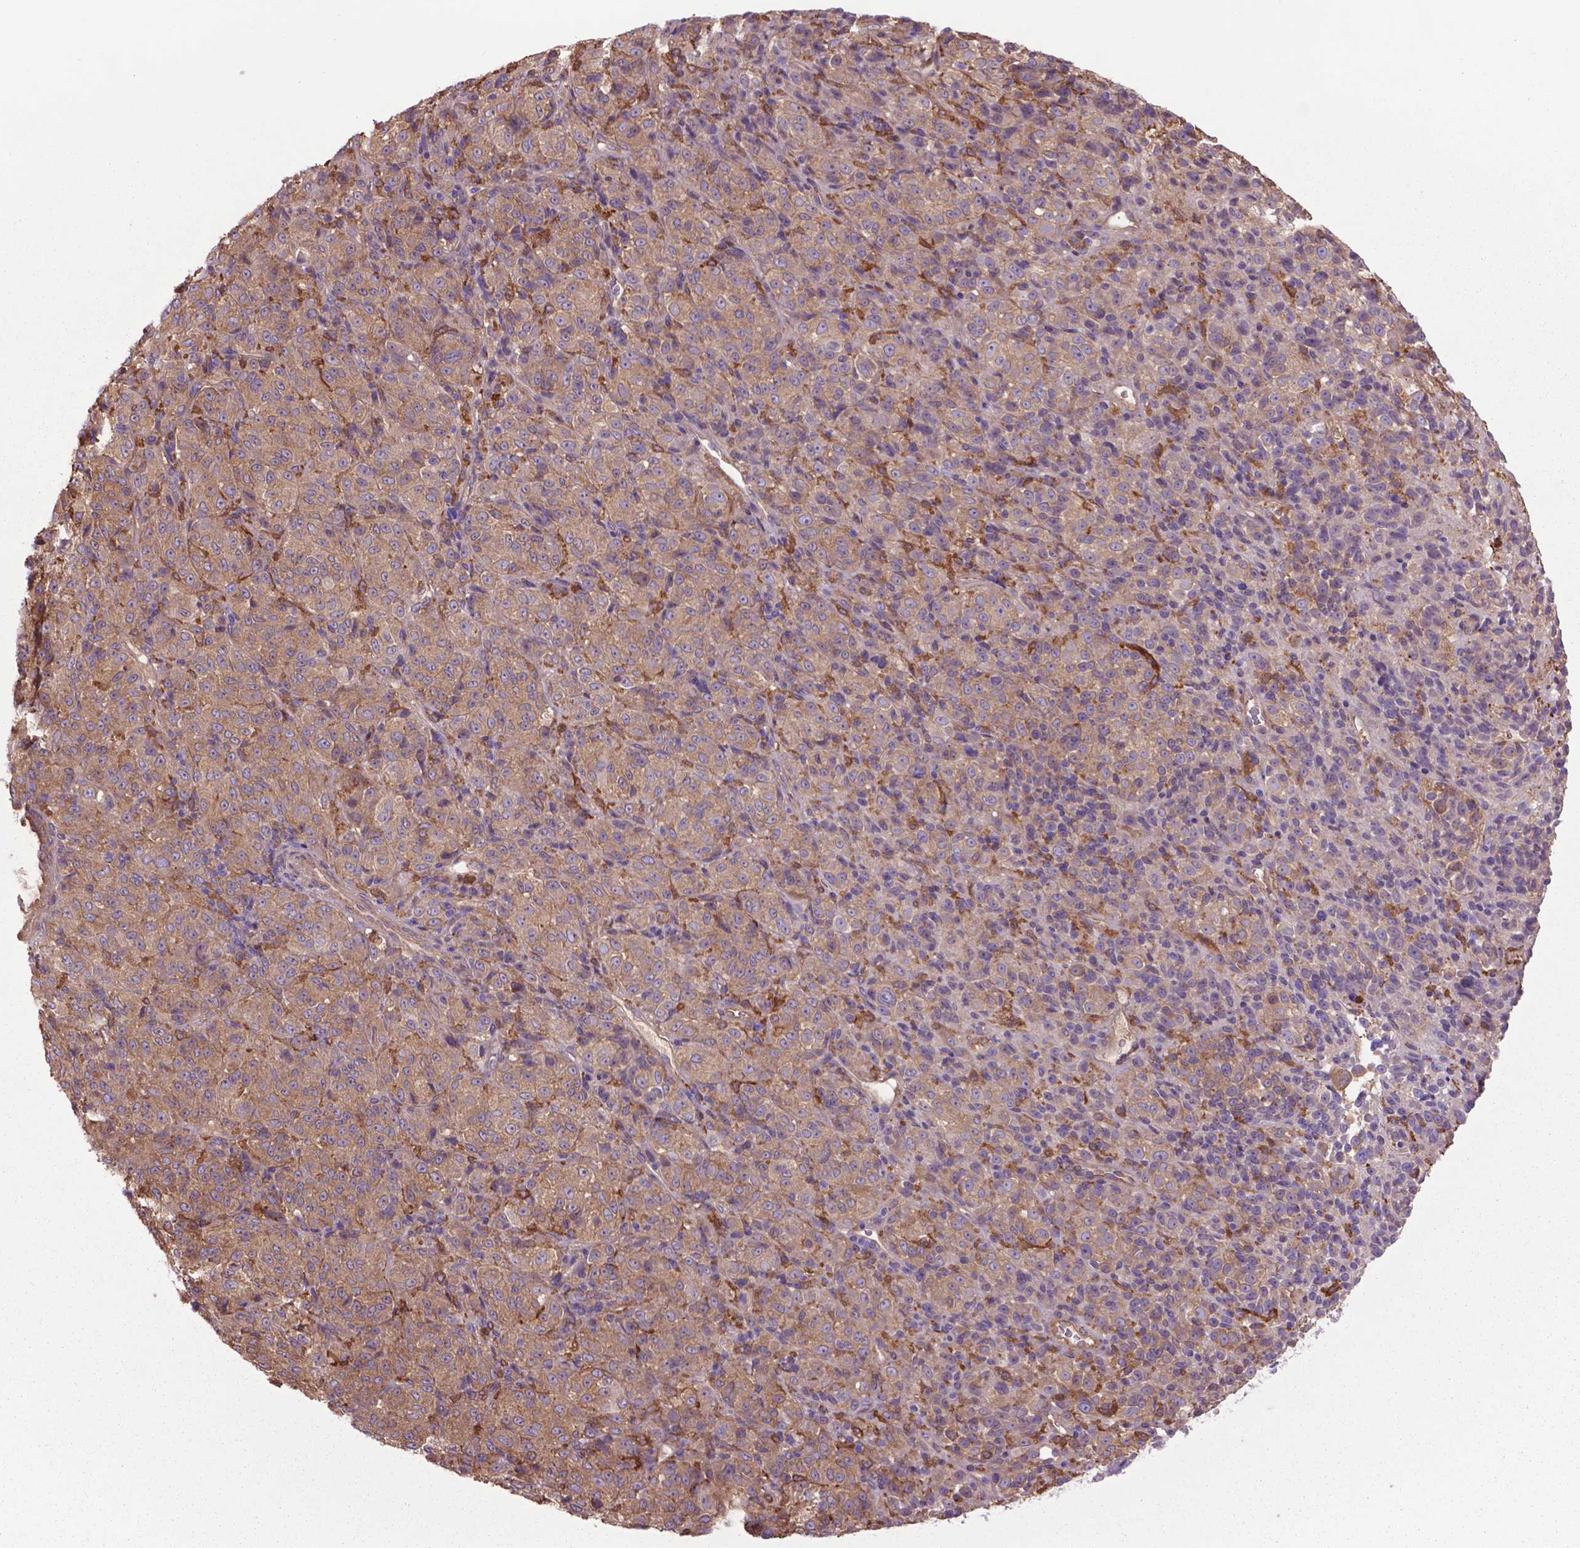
{"staining": {"intensity": "weak", "quantity": ">75%", "location": "cytoplasmic/membranous"}, "tissue": "melanoma", "cell_type": "Tumor cells", "image_type": "cancer", "snomed": [{"axis": "morphology", "description": "Malignant melanoma, Metastatic site"}, {"axis": "topography", "description": "Brain"}], "caption": "Weak cytoplasmic/membranous protein positivity is seen in approximately >75% of tumor cells in melanoma.", "gene": "CORO1B", "patient": {"sex": "female", "age": 56}}